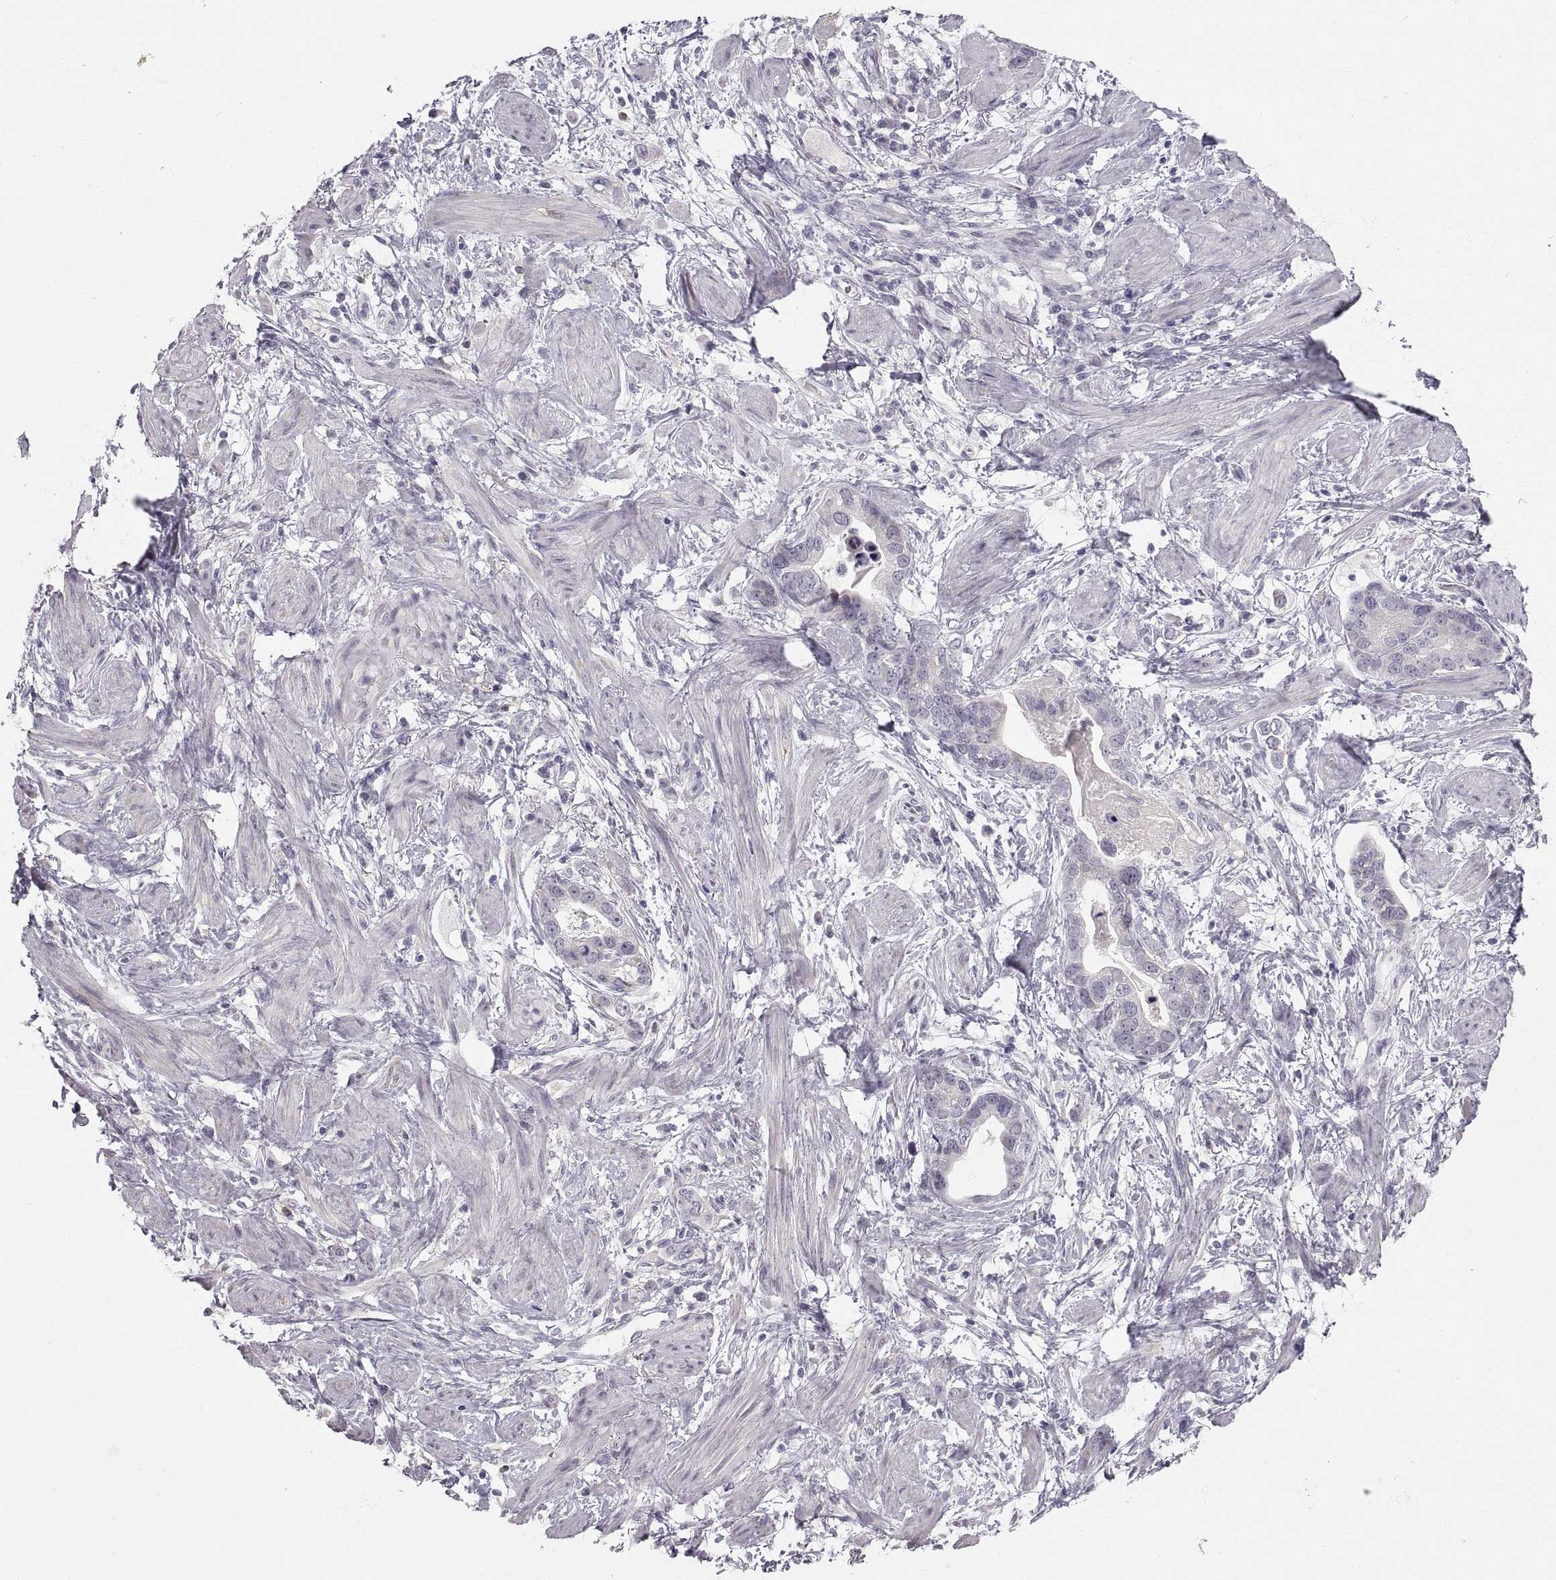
{"staining": {"intensity": "negative", "quantity": "none", "location": "none"}, "tissue": "stomach cancer", "cell_type": "Tumor cells", "image_type": "cancer", "snomed": [{"axis": "morphology", "description": "Adenocarcinoma, NOS"}, {"axis": "topography", "description": "Stomach, lower"}], "caption": "This is a image of IHC staining of adenocarcinoma (stomach), which shows no expression in tumor cells.", "gene": "ZNF185", "patient": {"sex": "female", "age": 93}}